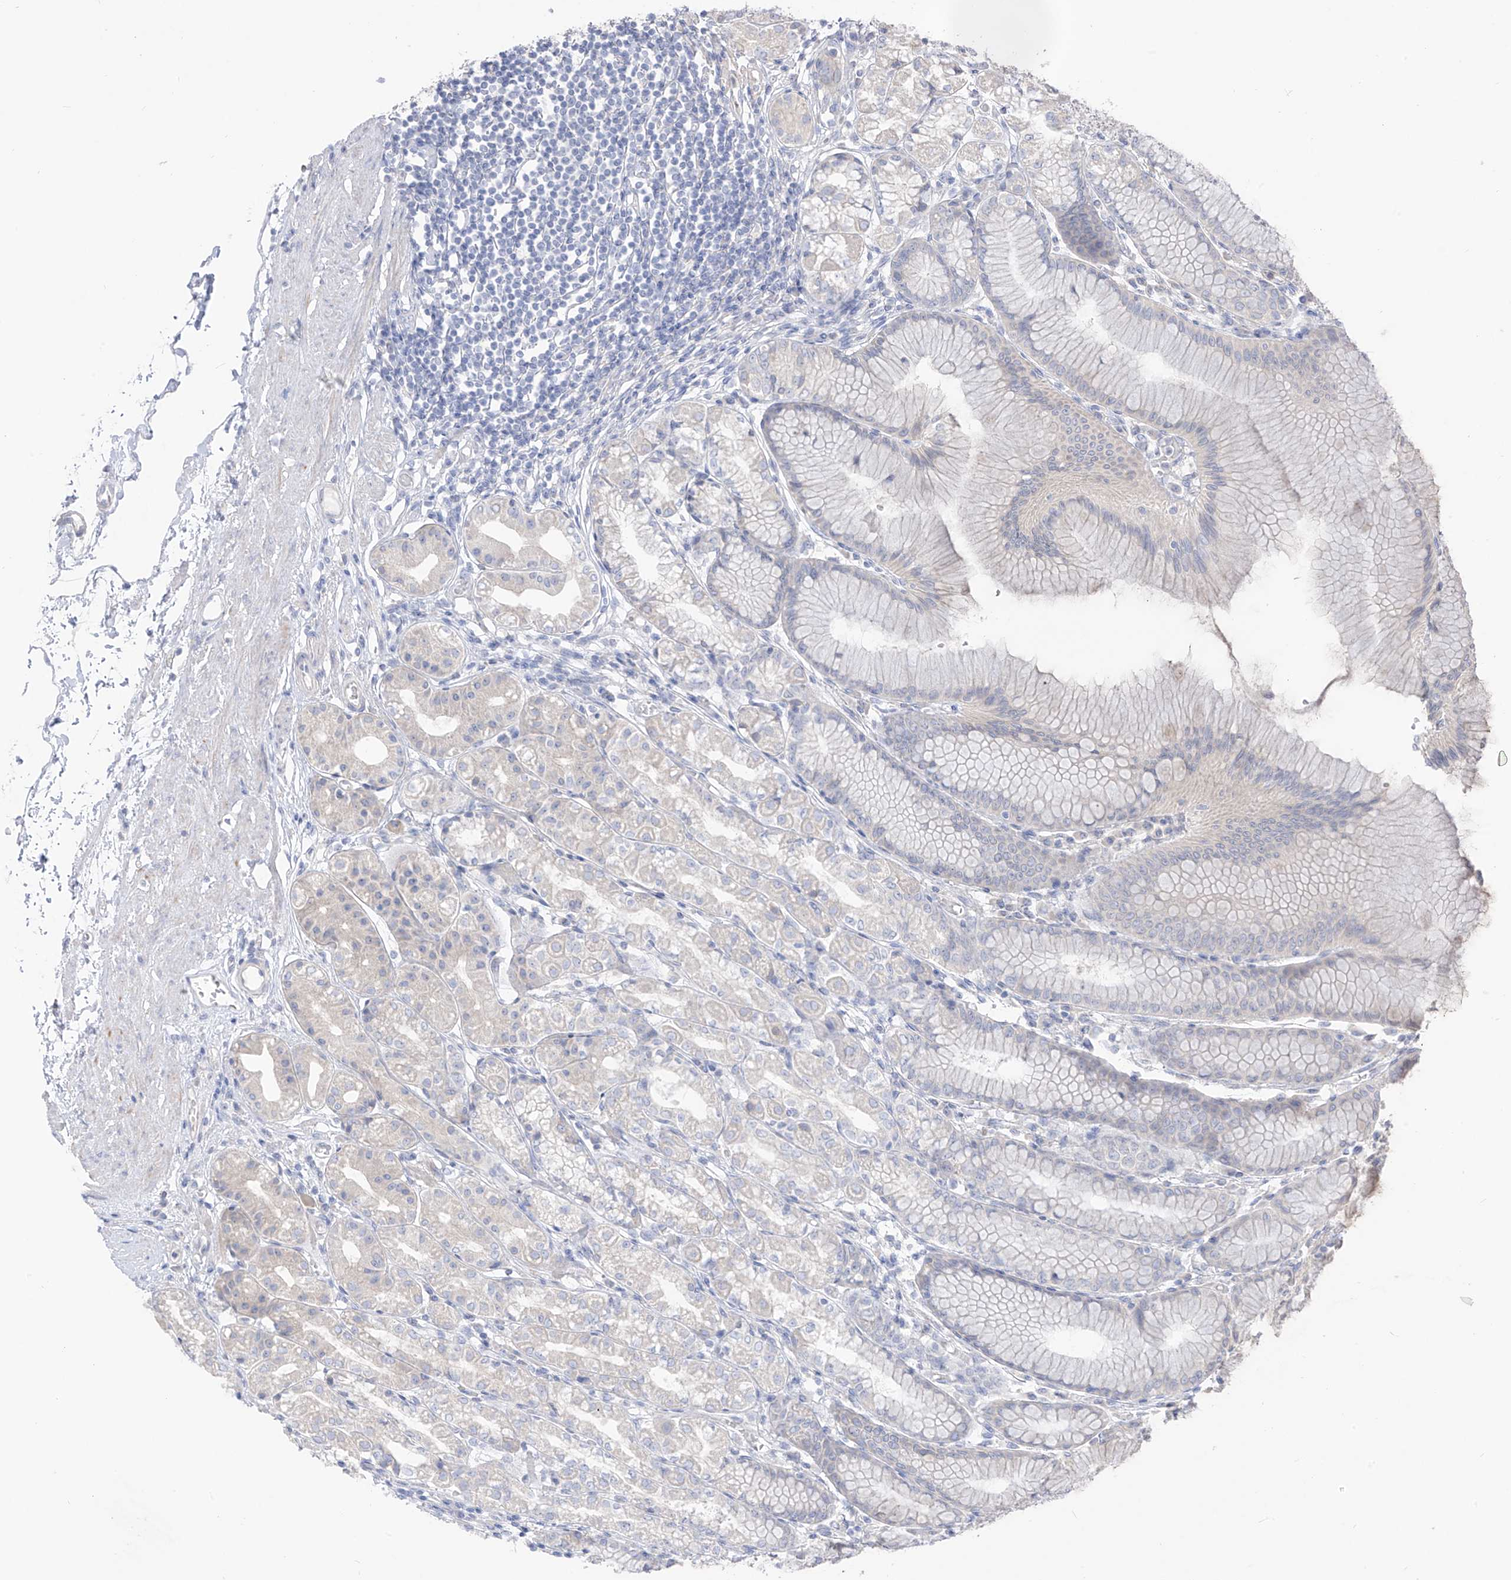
{"staining": {"intensity": "negative", "quantity": "none", "location": "none"}, "tissue": "stomach", "cell_type": "Glandular cells", "image_type": "normal", "snomed": [{"axis": "morphology", "description": "Normal tissue, NOS"}, {"axis": "topography", "description": "Stomach"}], "caption": "Stomach stained for a protein using immunohistochemistry (IHC) exhibits no positivity glandular cells.", "gene": "ARHGEF40", "patient": {"sex": "female", "age": 57}}